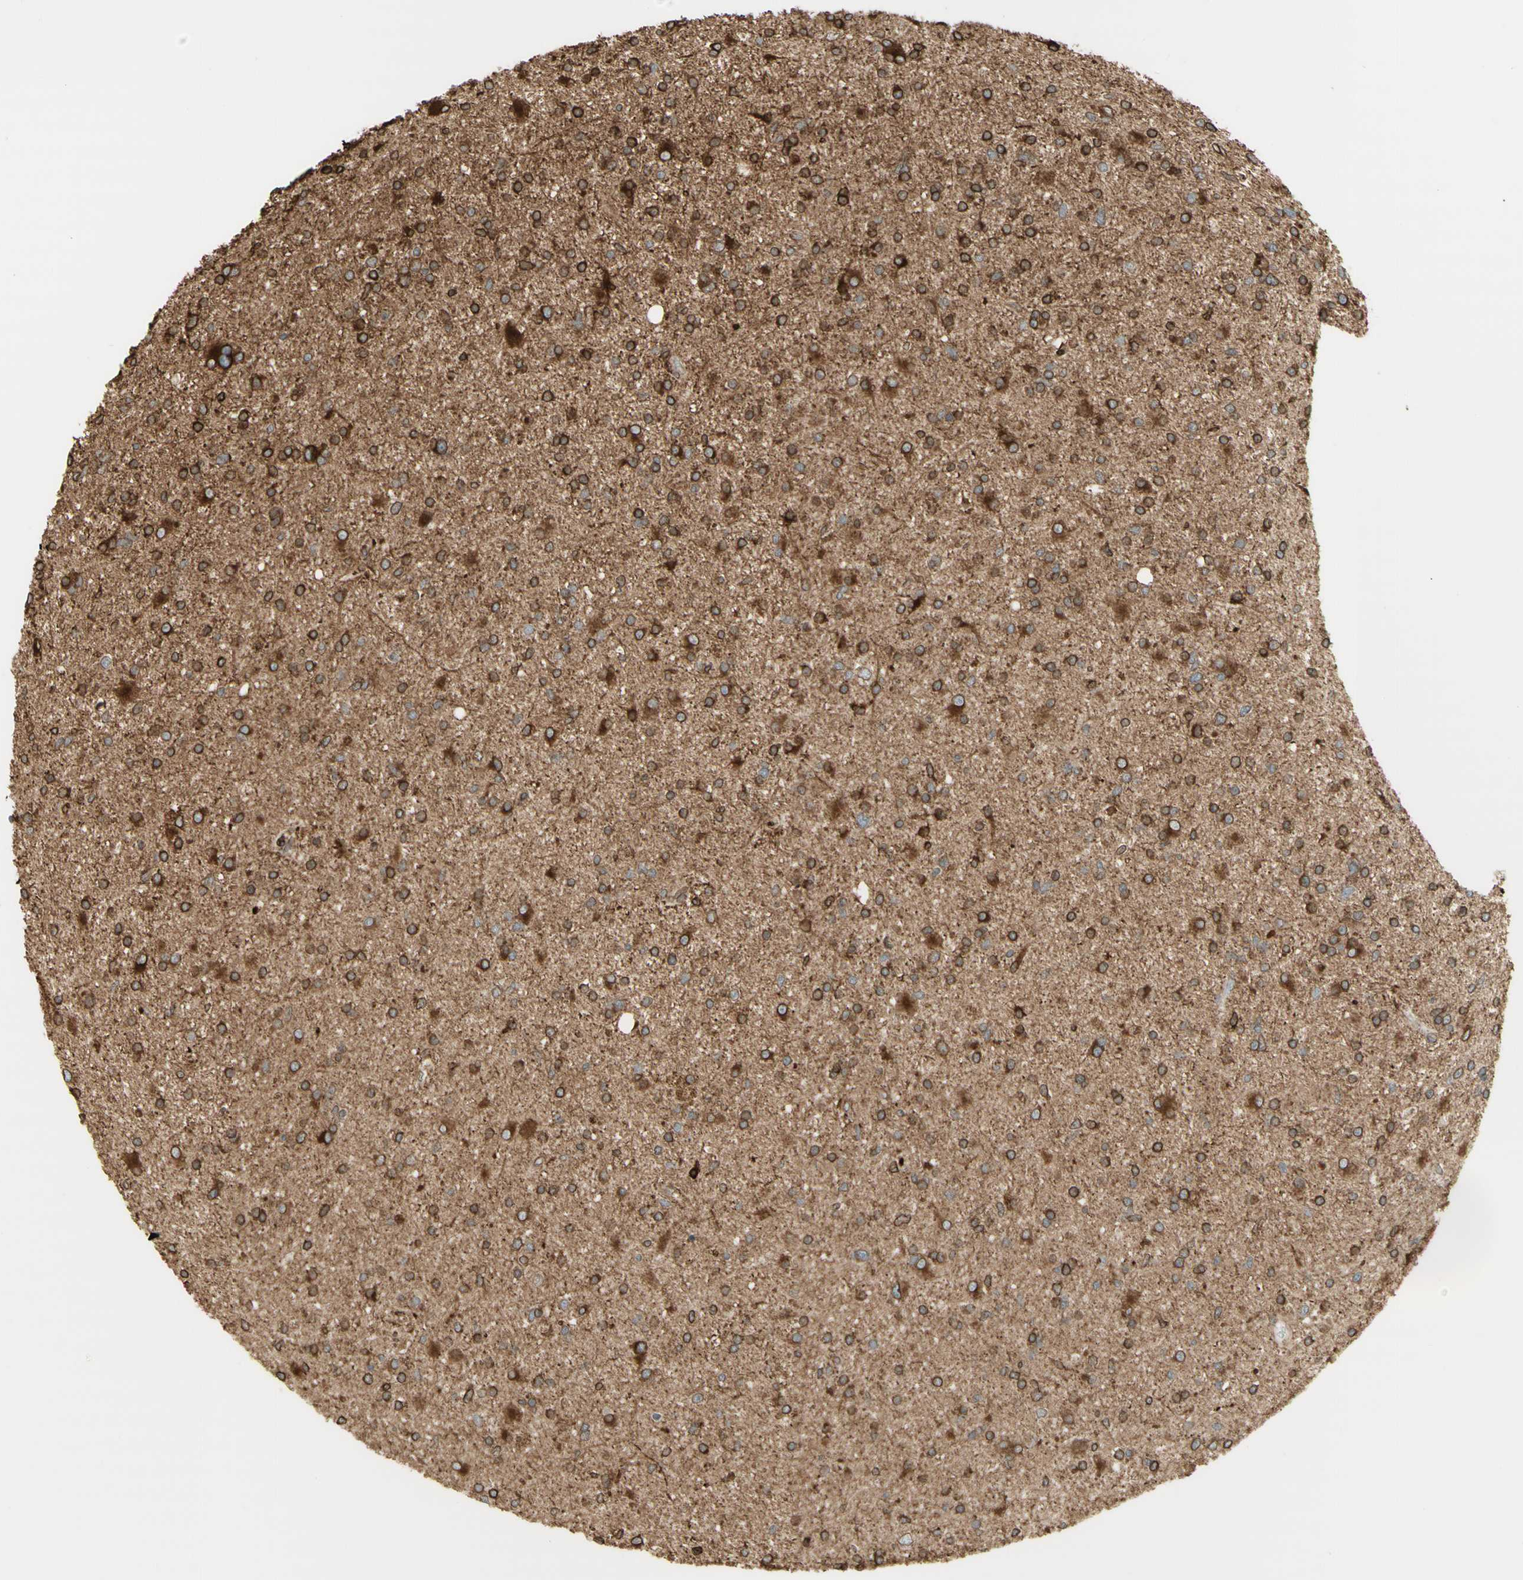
{"staining": {"intensity": "strong", "quantity": "25%-75%", "location": "cytoplasmic/membranous"}, "tissue": "glioma", "cell_type": "Tumor cells", "image_type": "cancer", "snomed": [{"axis": "morphology", "description": "Glioma, malignant, High grade"}, {"axis": "topography", "description": "Brain"}], "caption": "Human glioma stained with a brown dye reveals strong cytoplasmic/membranous positive expression in about 25%-75% of tumor cells.", "gene": "CANX", "patient": {"sex": "male", "age": 33}}